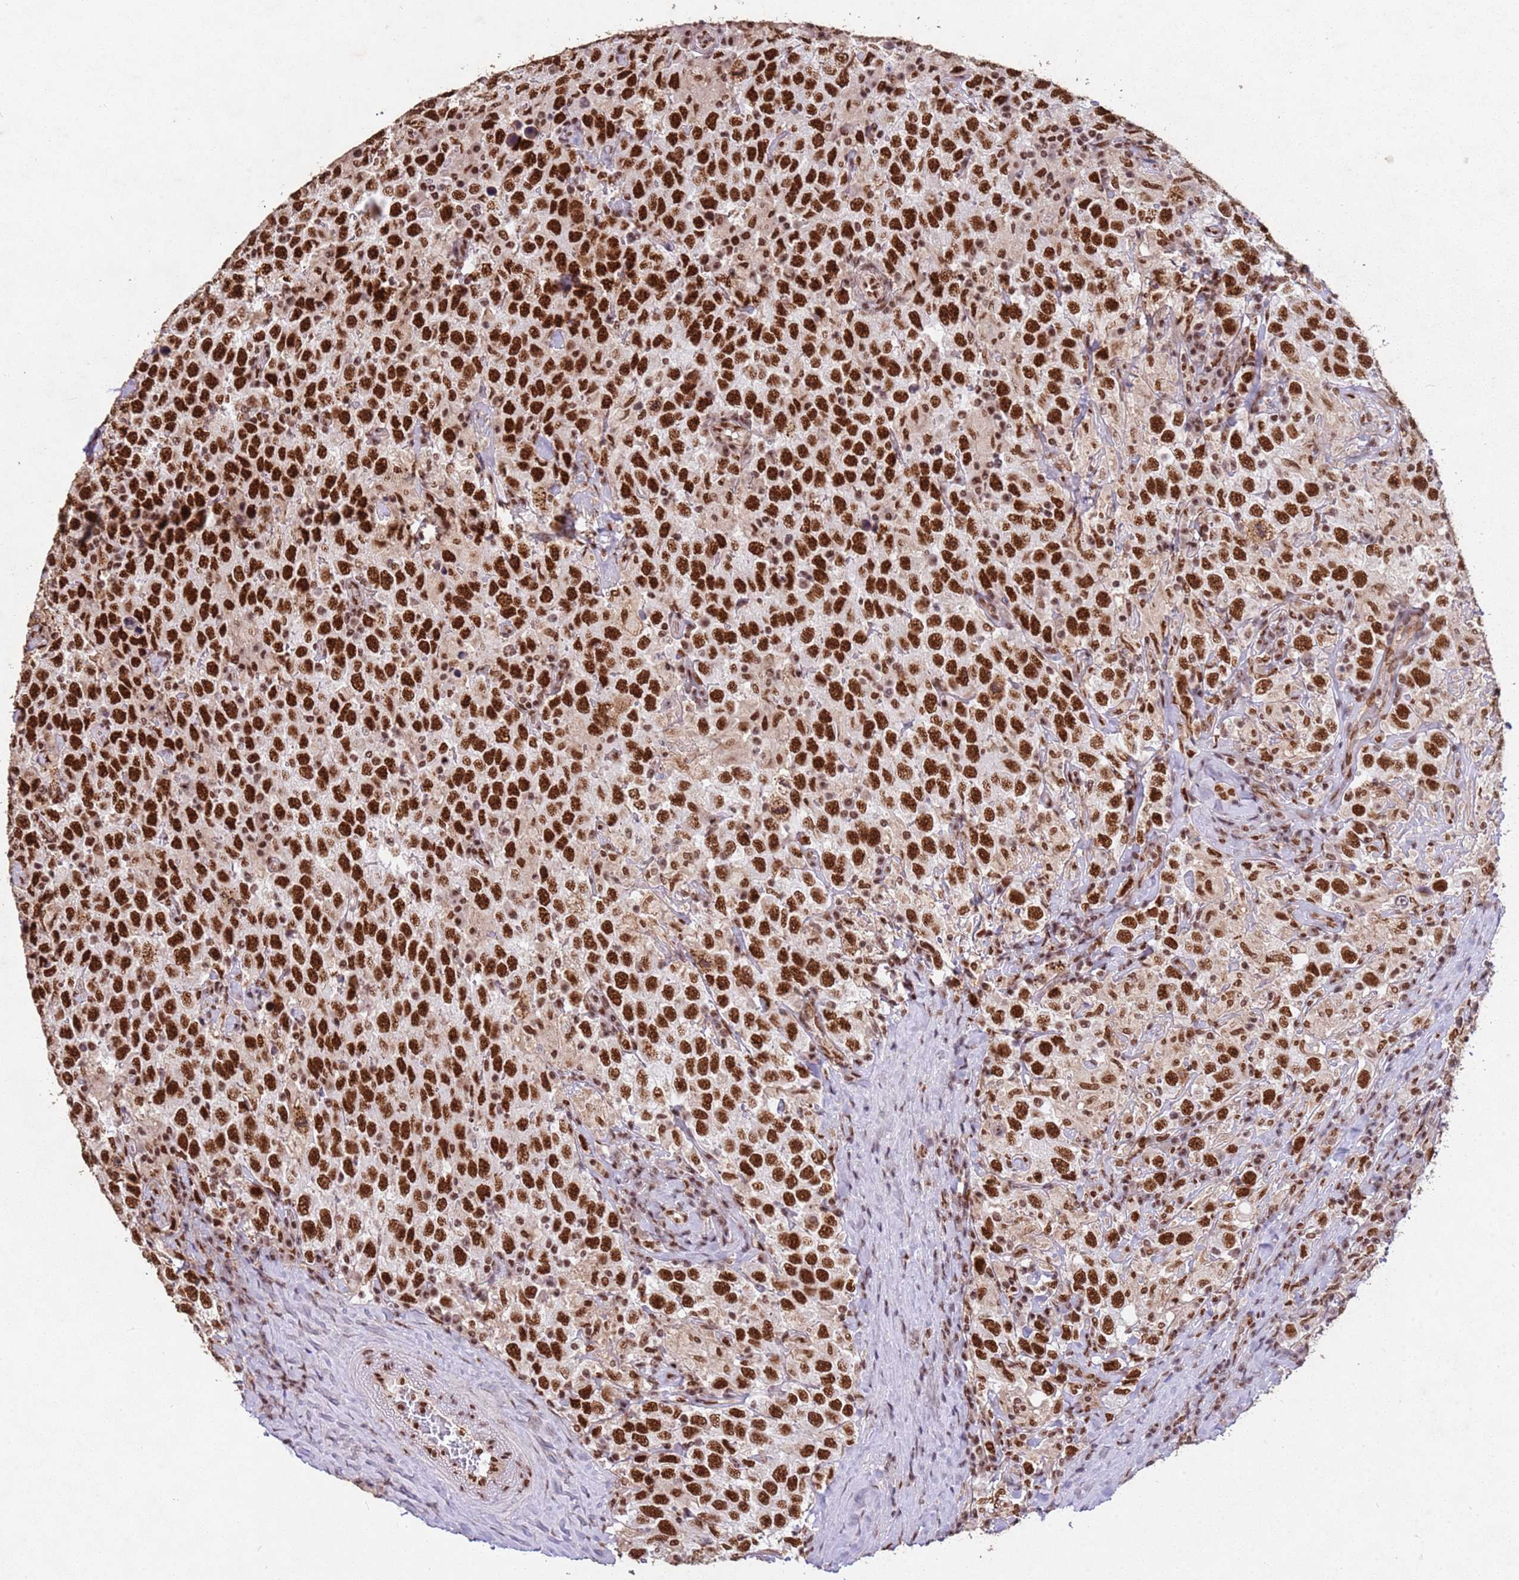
{"staining": {"intensity": "strong", "quantity": ">75%", "location": "nuclear"}, "tissue": "testis cancer", "cell_type": "Tumor cells", "image_type": "cancer", "snomed": [{"axis": "morphology", "description": "Seminoma, NOS"}, {"axis": "topography", "description": "Testis"}], "caption": "High-magnification brightfield microscopy of testis seminoma stained with DAB (3,3'-diaminobenzidine) (brown) and counterstained with hematoxylin (blue). tumor cells exhibit strong nuclear staining is identified in about>75% of cells. (brown staining indicates protein expression, while blue staining denotes nuclei).", "gene": "ESF1", "patient": {"sex": "male", "age": 41}}